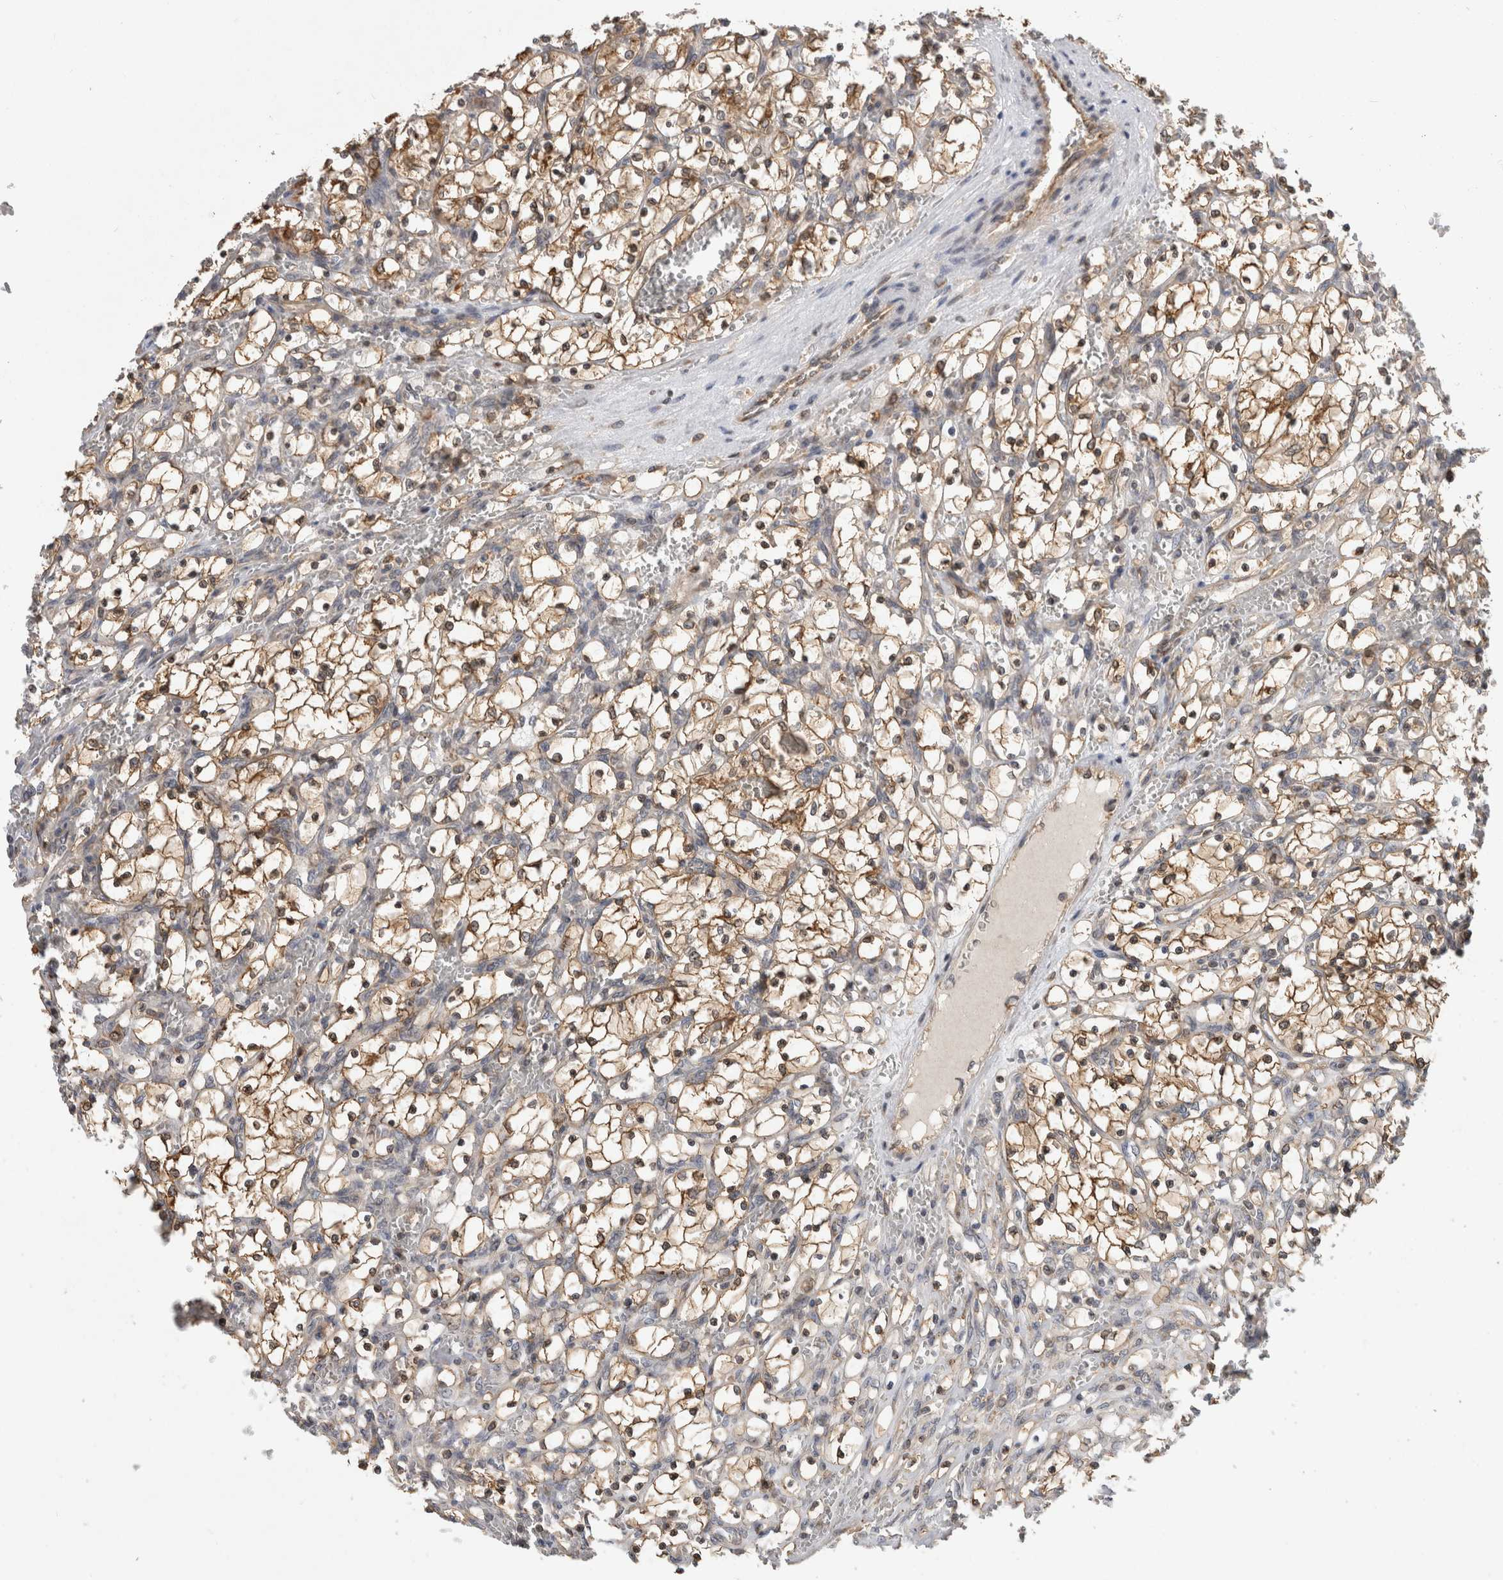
{"staining": {"intensity": "moderate", "quantity": ">75%", "location": "cytoplasmic/membranous"}, "tissue": "renal cancer", "cell_type": "Tumor cells", "image_type": "cancer", "snomed": [{"axis": "morphology", "description": "Adenocarcinoma, NOS"}, {"axis": "topography", "description": "Kidney"}], "caption": "Immunohistochemistry micrograph of human renal cancer (adenocarcinoma) stained for a protein (brown), which exhibits medium levels of moderate cytoplasmic/membranous expression in approximately >75% of tumor cells.", "gene": "PARP6", "patient": {"sex": "female", "age": 69}}